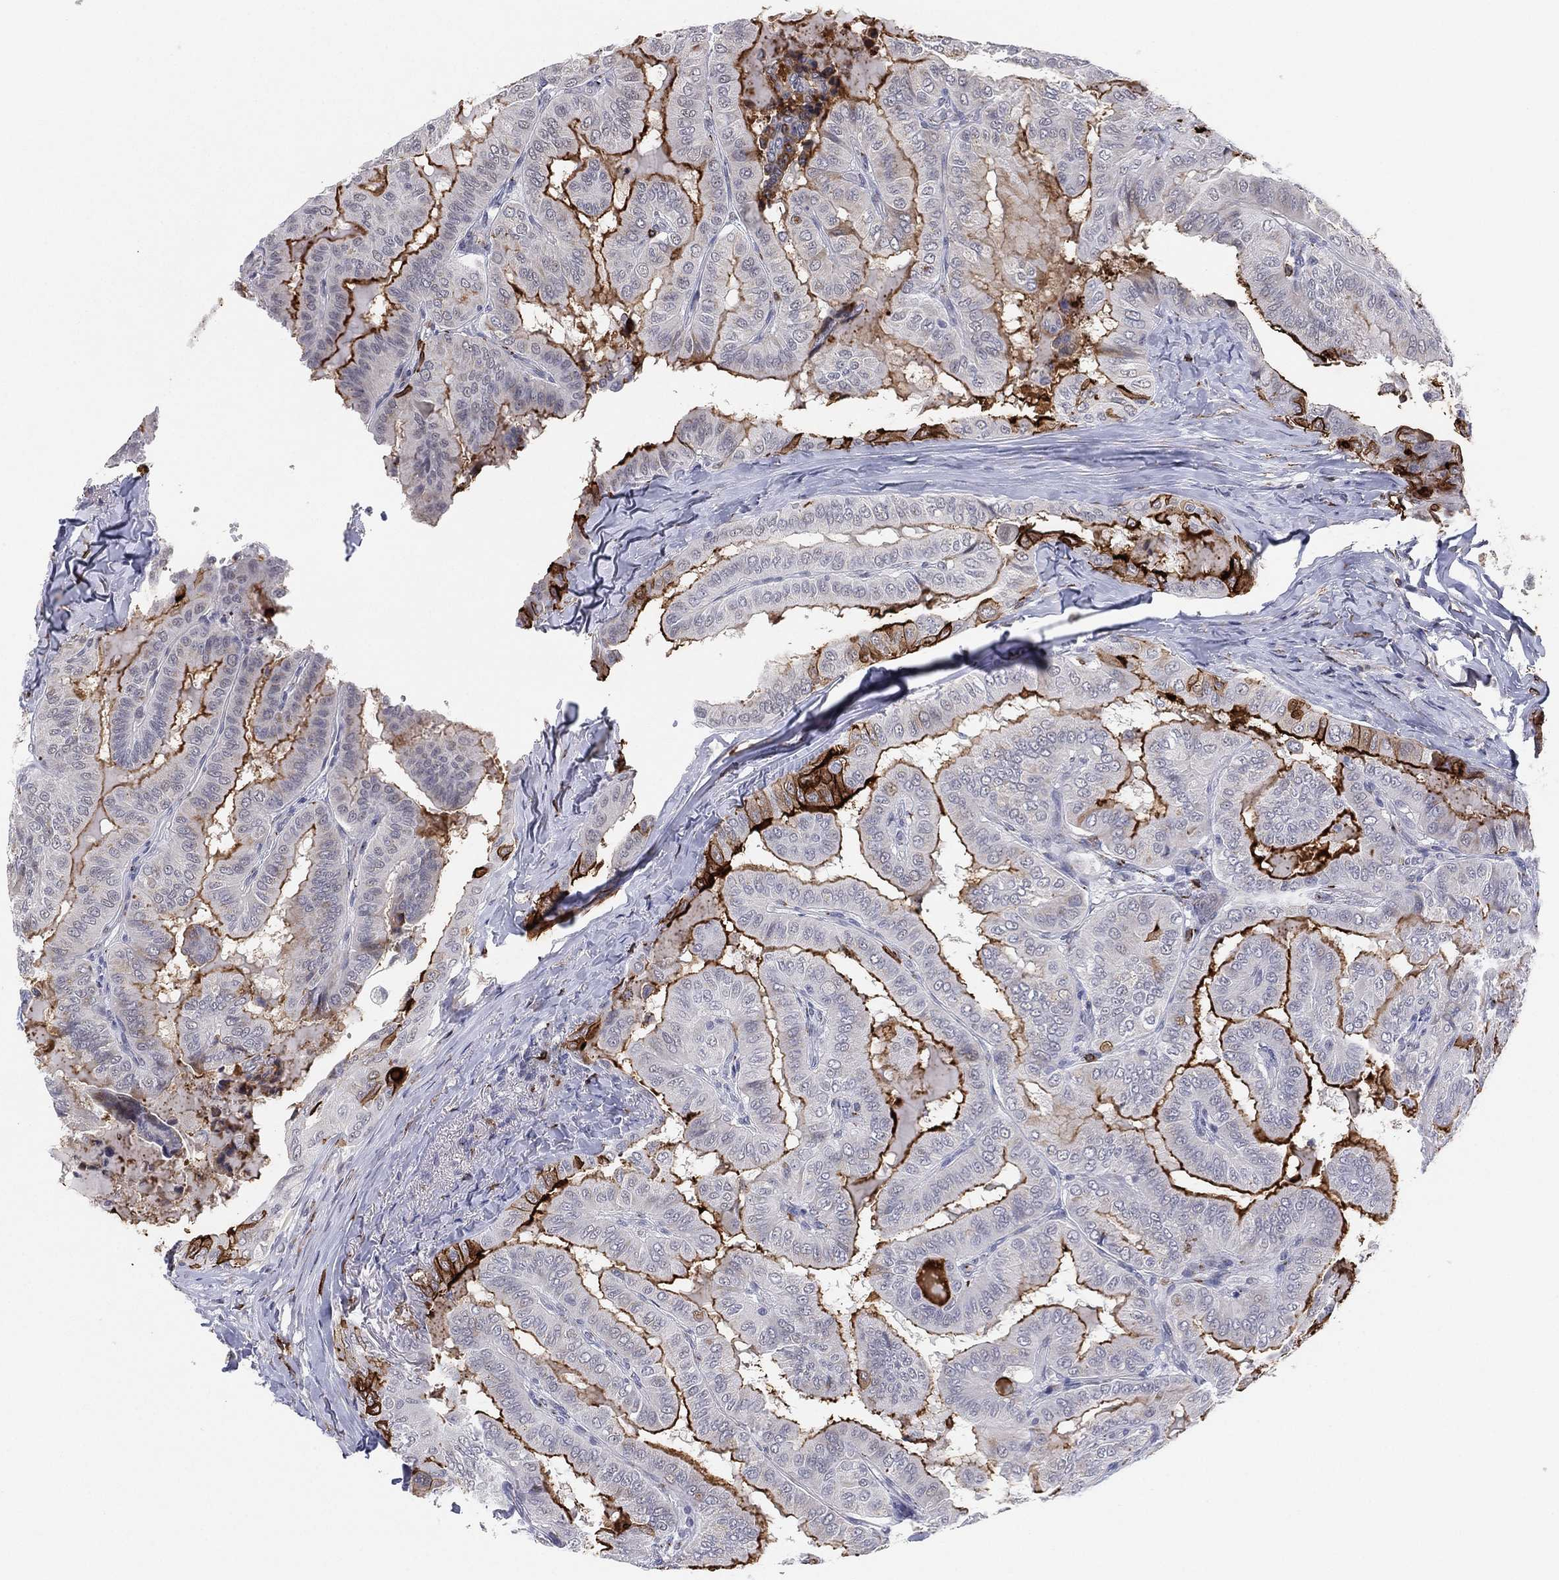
{"staining": {"intensity": "strong", "quantity": "25%-75%", "location": "cytoplasmic/membranous"}, "tissue": "thyroid cancer", "cell_type": "Tumor cells", "image_type": "cancer", "snomed": [{"axis": "morphology", "description": "Papillary adenocarcinoma, NOS"}, {"axis": "topography", "description": "Thyroid gland"}], "caption": "DAB immunohistochemical staining of papillary adenocarcinoma (thyroid) shows strong cytoplasmic/membranous protein staining in about 25%-75% of tumor cells.", "gene": "CD177", "patient": {"sex": "female", "age": 68}}